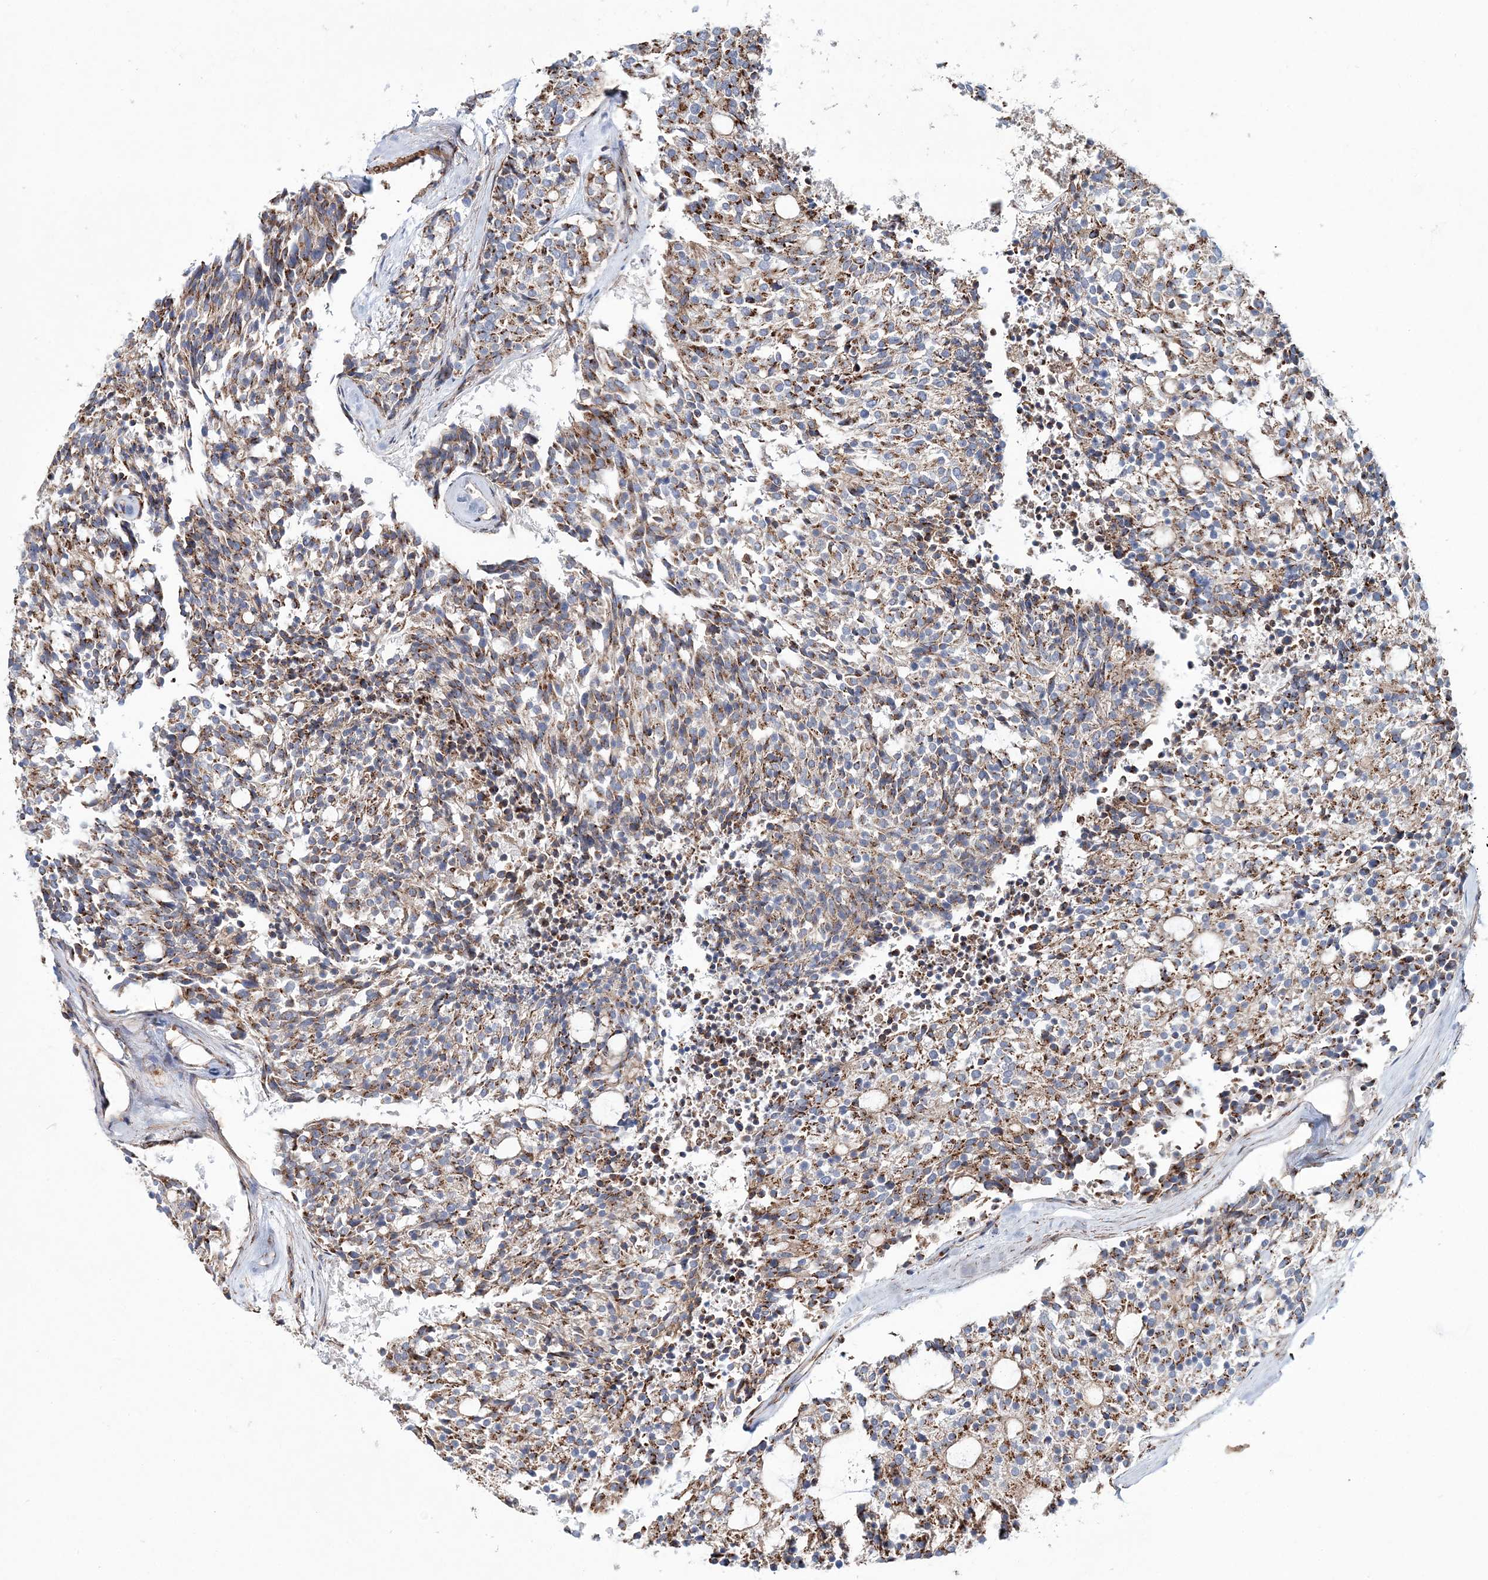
{"staining": {"intensity": "moderate", "quantity": ">75%", "location": "cytoplasmic/membranous"}, "tissue": "carcinoid", "cell_type": "Tumor cells", "image_type": "cancer", "snomed": [{"axis": "morphology", "description": "Carcinoid, malignant, NOS"}, {"axis": "topography", "description": "Pancreas"}], "caption": "Protein expression analysis of human carcinoid reveals moderate cytoplasmic/membranous staining in approximately >75% of tumor cells. The staining was performed using DAB to visualize the protein expression in brown, while the nuclei were stained in blue with hematoxylin (Magnification: 20x).", "gene": "MAN1A2", "patient": {"sex": "female", "age": 54}}